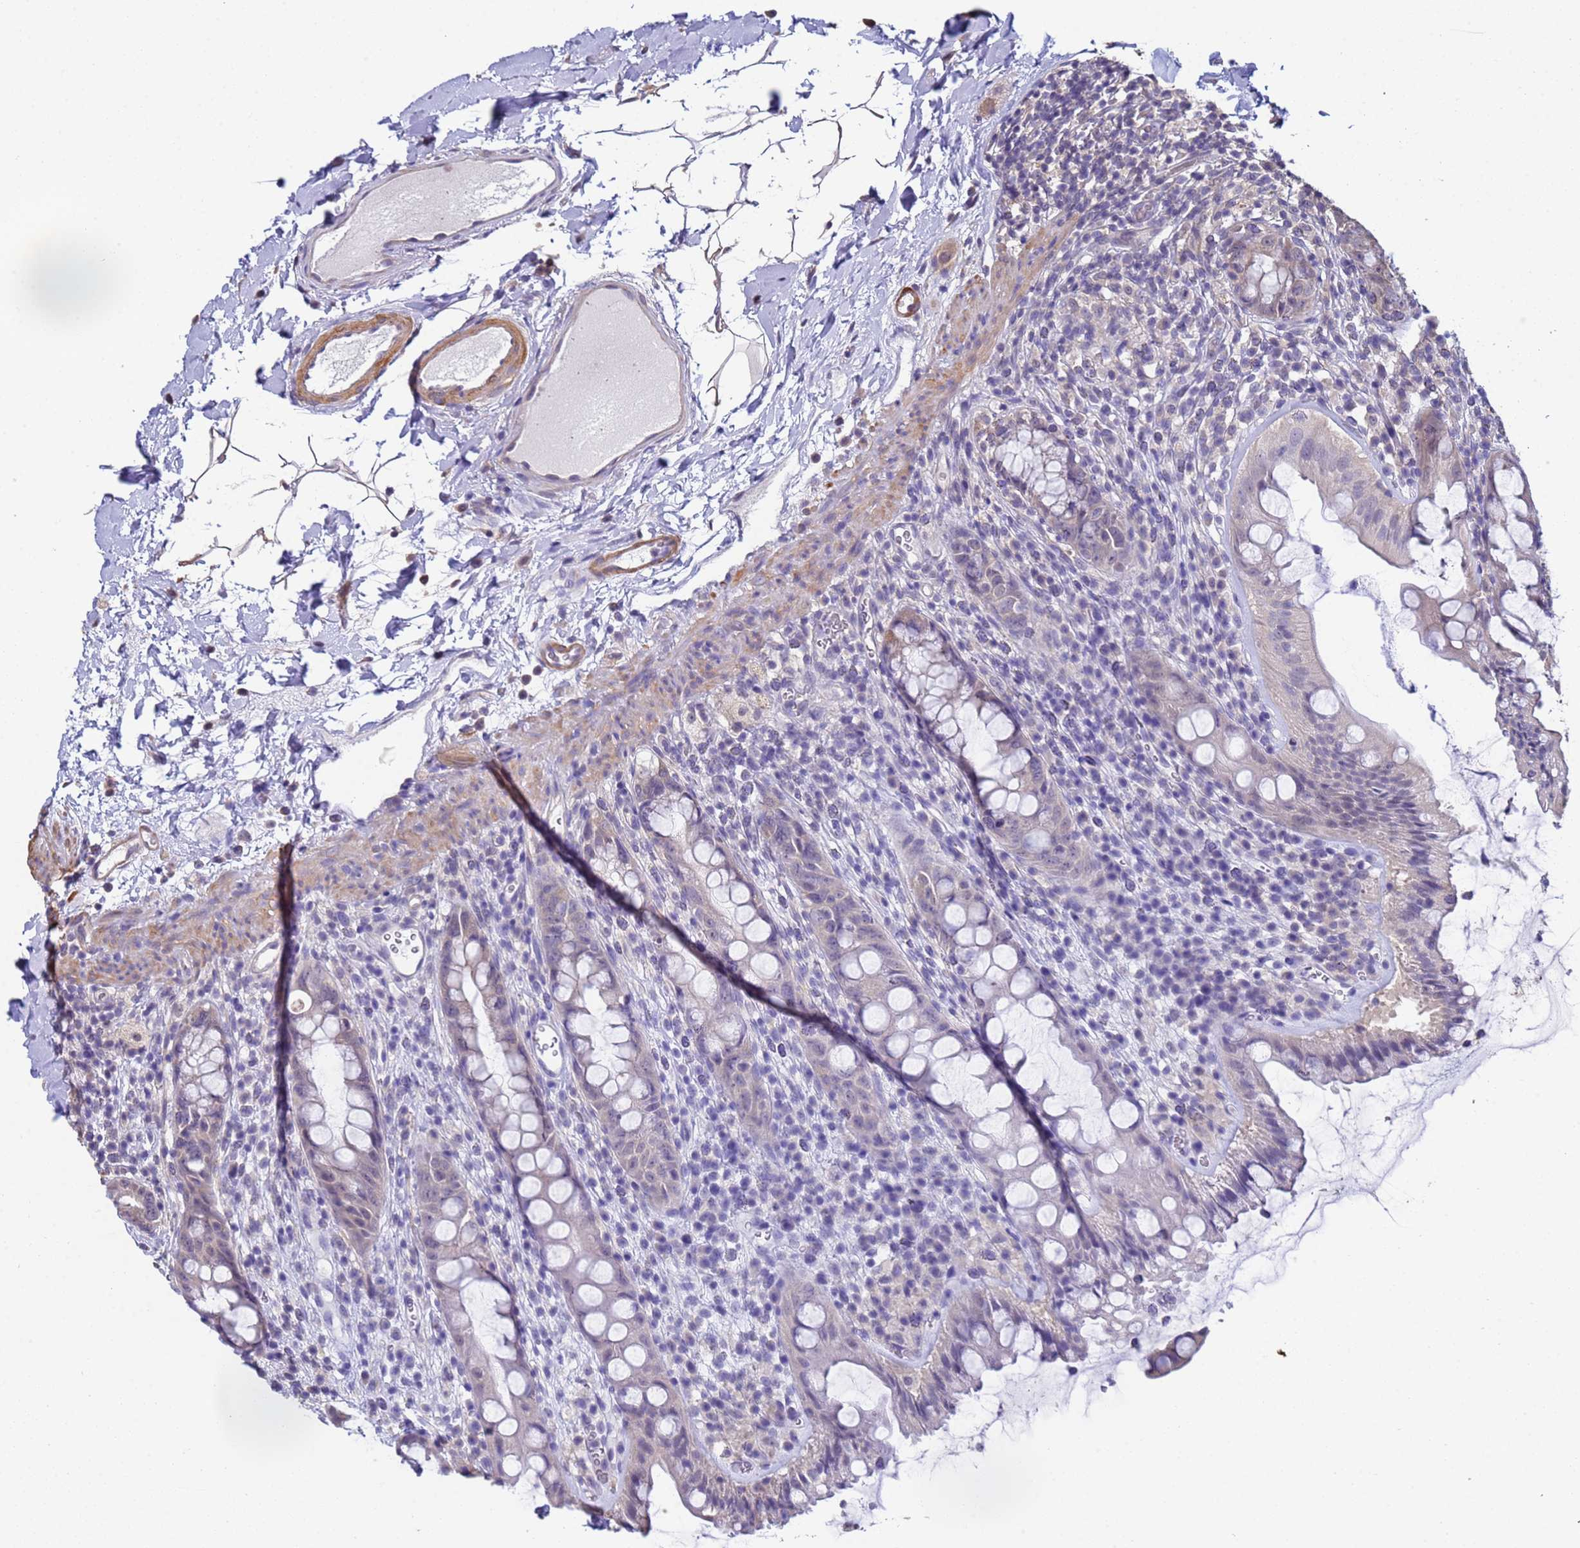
{"staining": {"intensity": "weak", "quantity": "25%-75%", "location": "cytoplasmic/membranous"}, "tissue": "rectum", "cell_type": "Glandular cells", "image_type": "normal", "snomed": [{"axis": "morphology", "description": "Normal tissue, NOS"}, {"axis": "topography", "description": "Rectum"}], "caption": "IHC (DAB (3,3'-diaminobenzidine)) staining of benign rectum reveals weak cytoplasmic/membranous protein staining in approximately 25%-75% of glandular cells. Nuclei are stained in blue.", "gene": "CLHC1", "patient": {"sex": "female", "age": 57}}